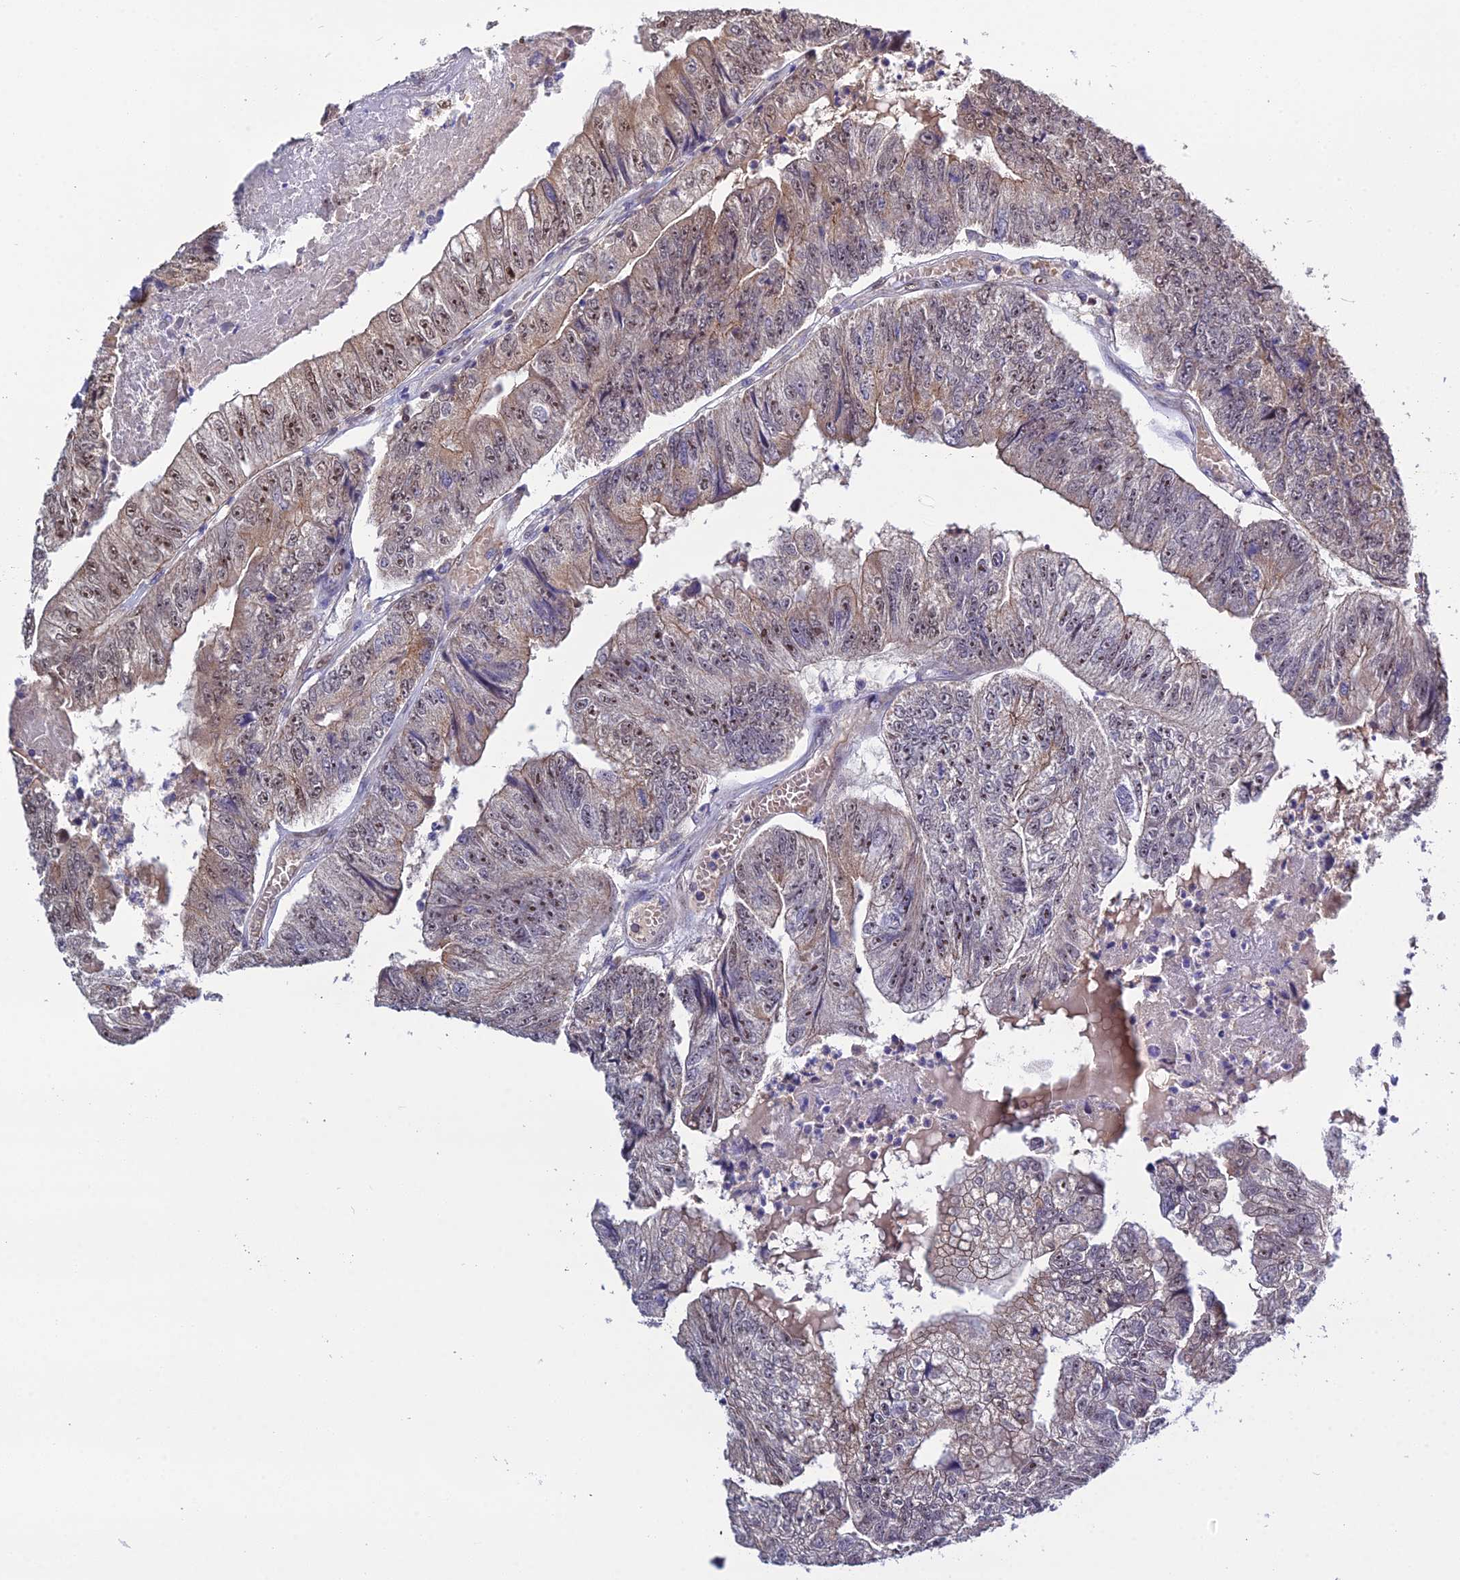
{"staining": {"intensity": "moderate", "quantity": "25%-75%", "location": "cytoplasmic/membranous,nuclear"}, "tissue": "colorectal cancer", "cell_type": "Tumor cells", "image_type": "cancer", "snomed": [{"axis": "morphology", "description": "Adenocarcinoma, NOS"}, {"axis": "topography", "description": "Colon"}], "caption": "DAB immunohistochemical staining of colorectal adenocarcinoma shows moderate cytoplasmic/membranous and nuclear protein positivity in approximately 25%-75% of tumor cells.", "gene": "ARL2", "patient": {"sex": "female", "age": 67}}